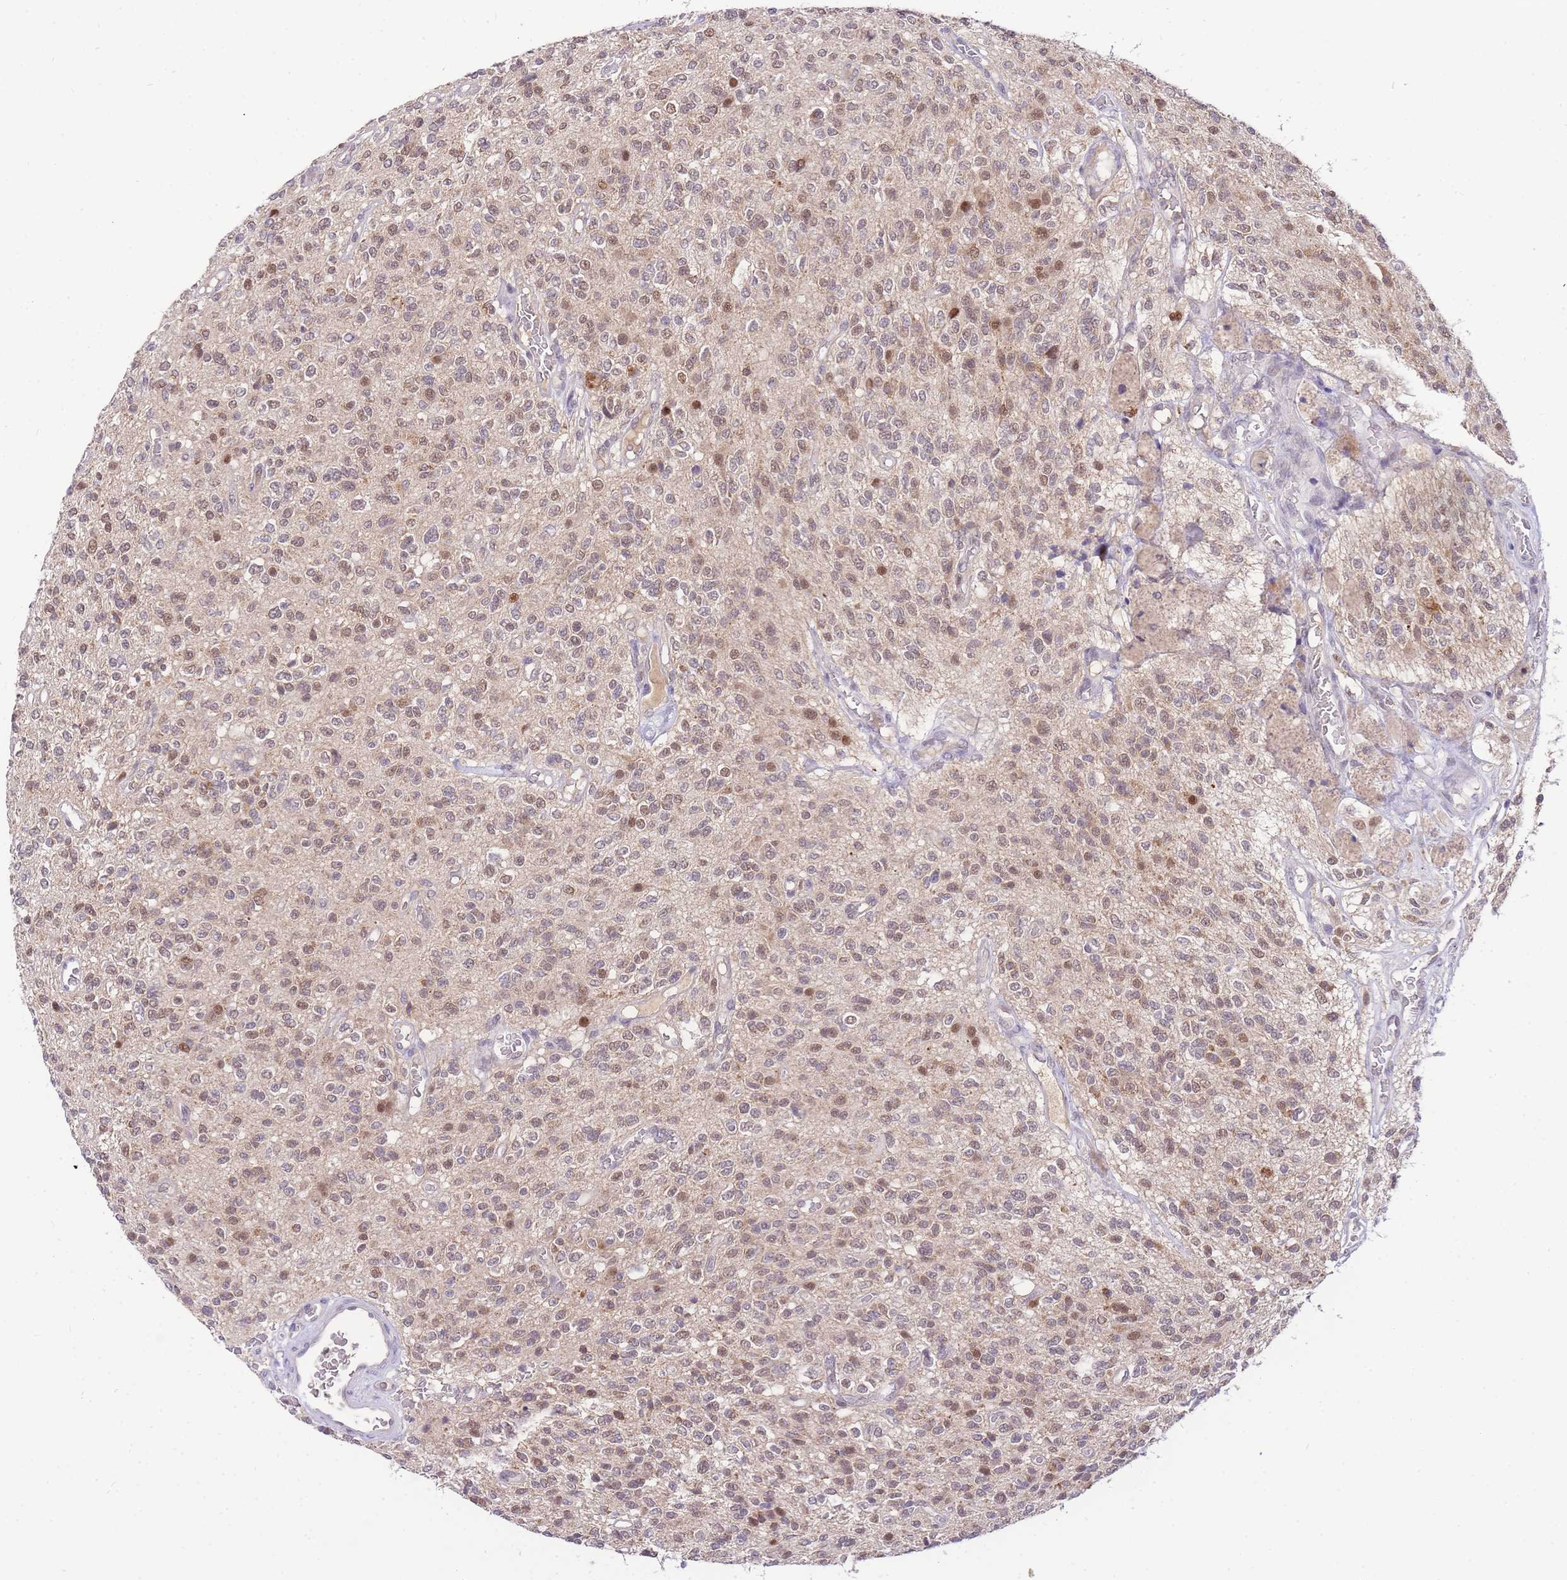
{"staining": {"intensity": "weak", "quantity": ">75%", "location": "cytoplasmic/membranous,nuclear"}, "tissue": "glioma", "cell_type": "Tumor cells", "image_type": "cancer", "snomed": [{"axis": "morphology", "description": "Glioma, malignant, High grade"}, {"axis": "topography", "description": "Brain"}], "caption": "High-grade glioma (malignant) stained with a protein marker exhibits weak staining in tumor cells.", "gene": "PUS10", "patient": {"sex": "male", "age": 34}}